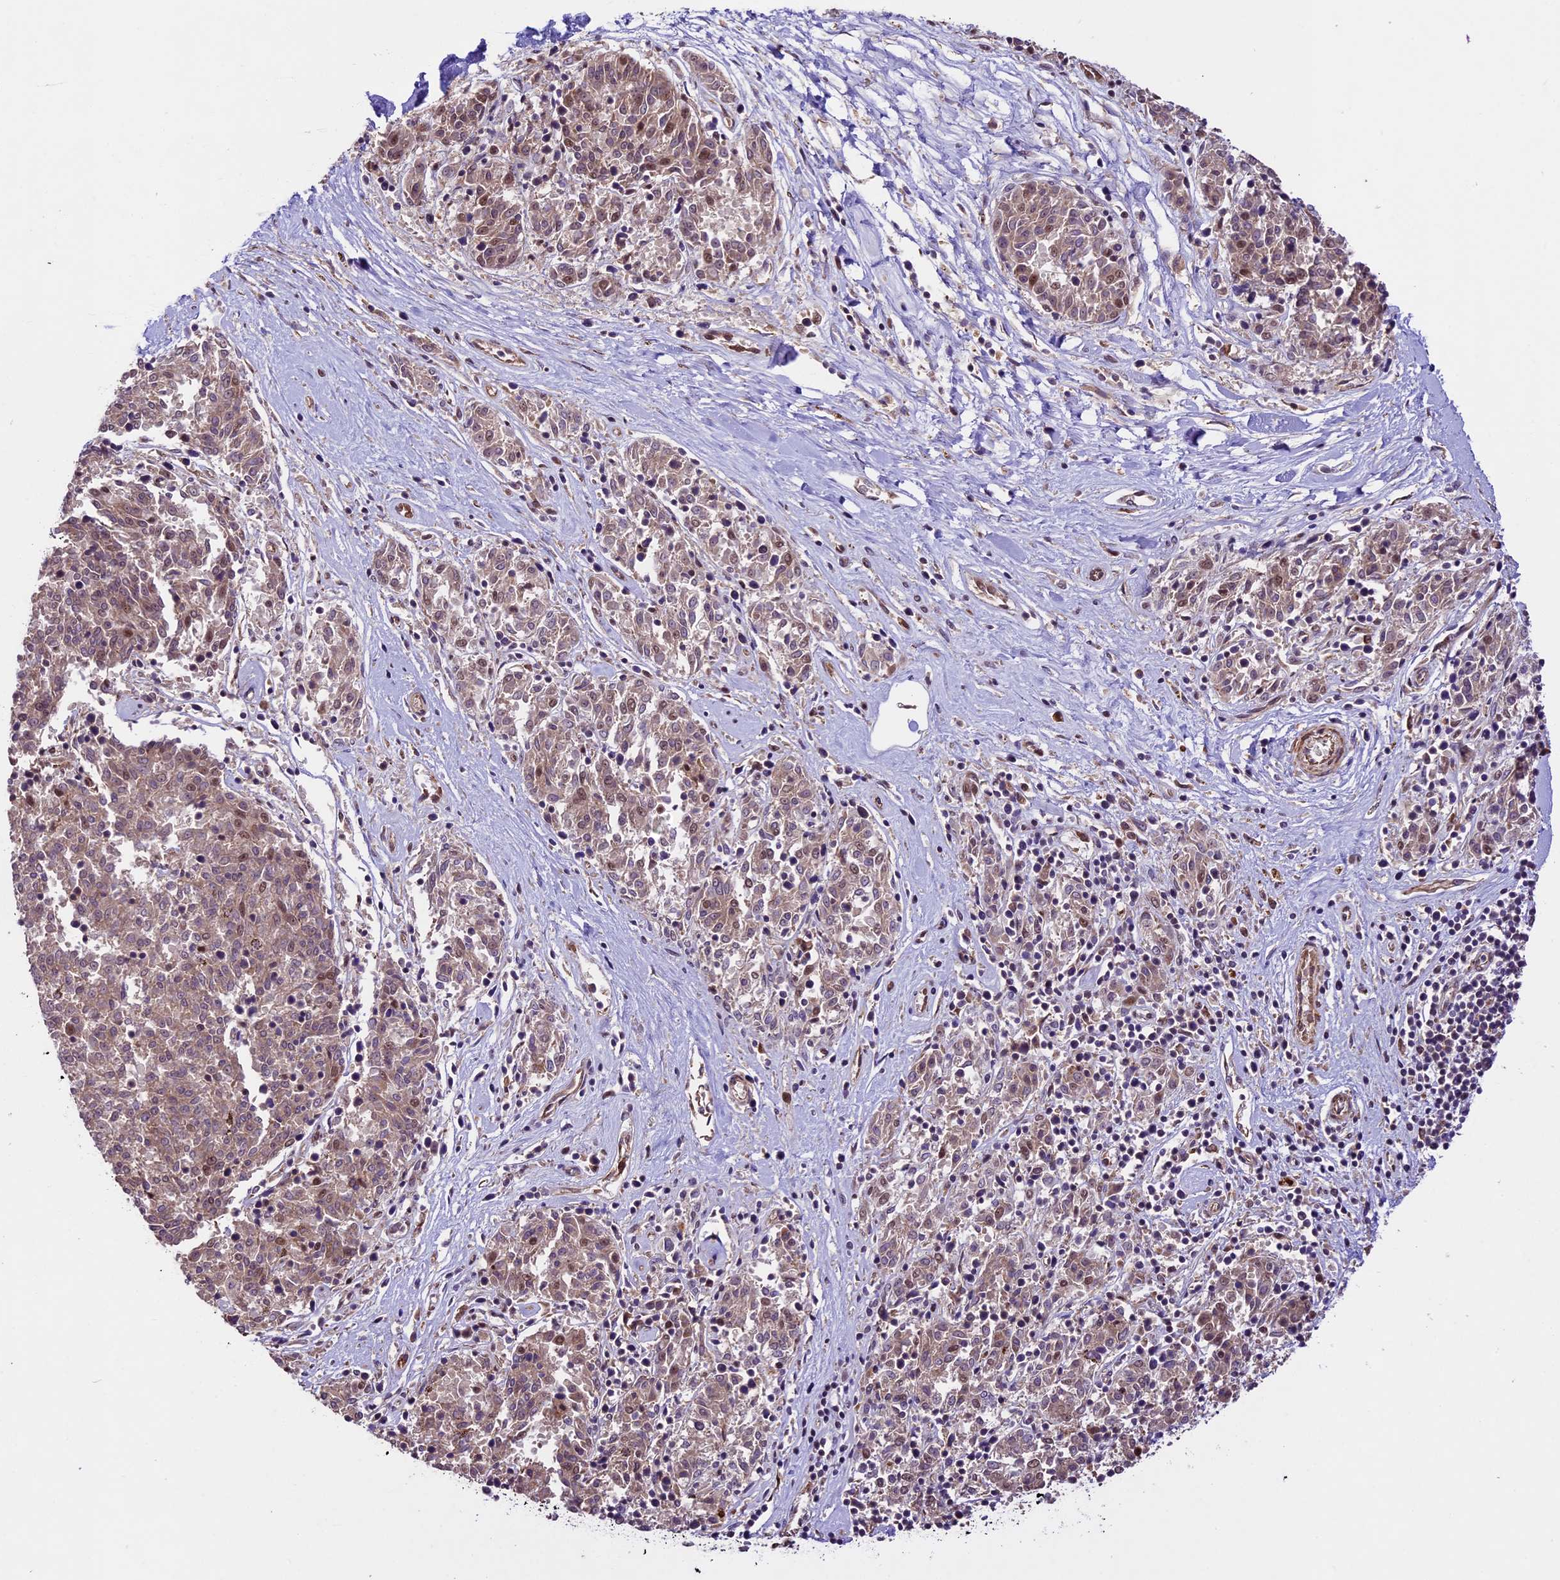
{"staining": {"intensity": "moderate", "quantity": "<25%", "location": "cytoplasmic/membranous,nuclear"}, "tissue": "melanoma", "cell_type": "Tumor cells", "image_type": "cancer", "snomed": [{"axis": "morphology", "description": "Malignant melanoma, NOS"}, {"axis": "topography", "description": "Skin"}], "caption": "Immunohistochemistry of malignant melanoma demonstrates low levels of moderate cytoplasmic/membranous and nuclear expression in approximately <25% of tumor cells.", "gene": "DHX38", "patient": {"sex": "female", "age": 72}}